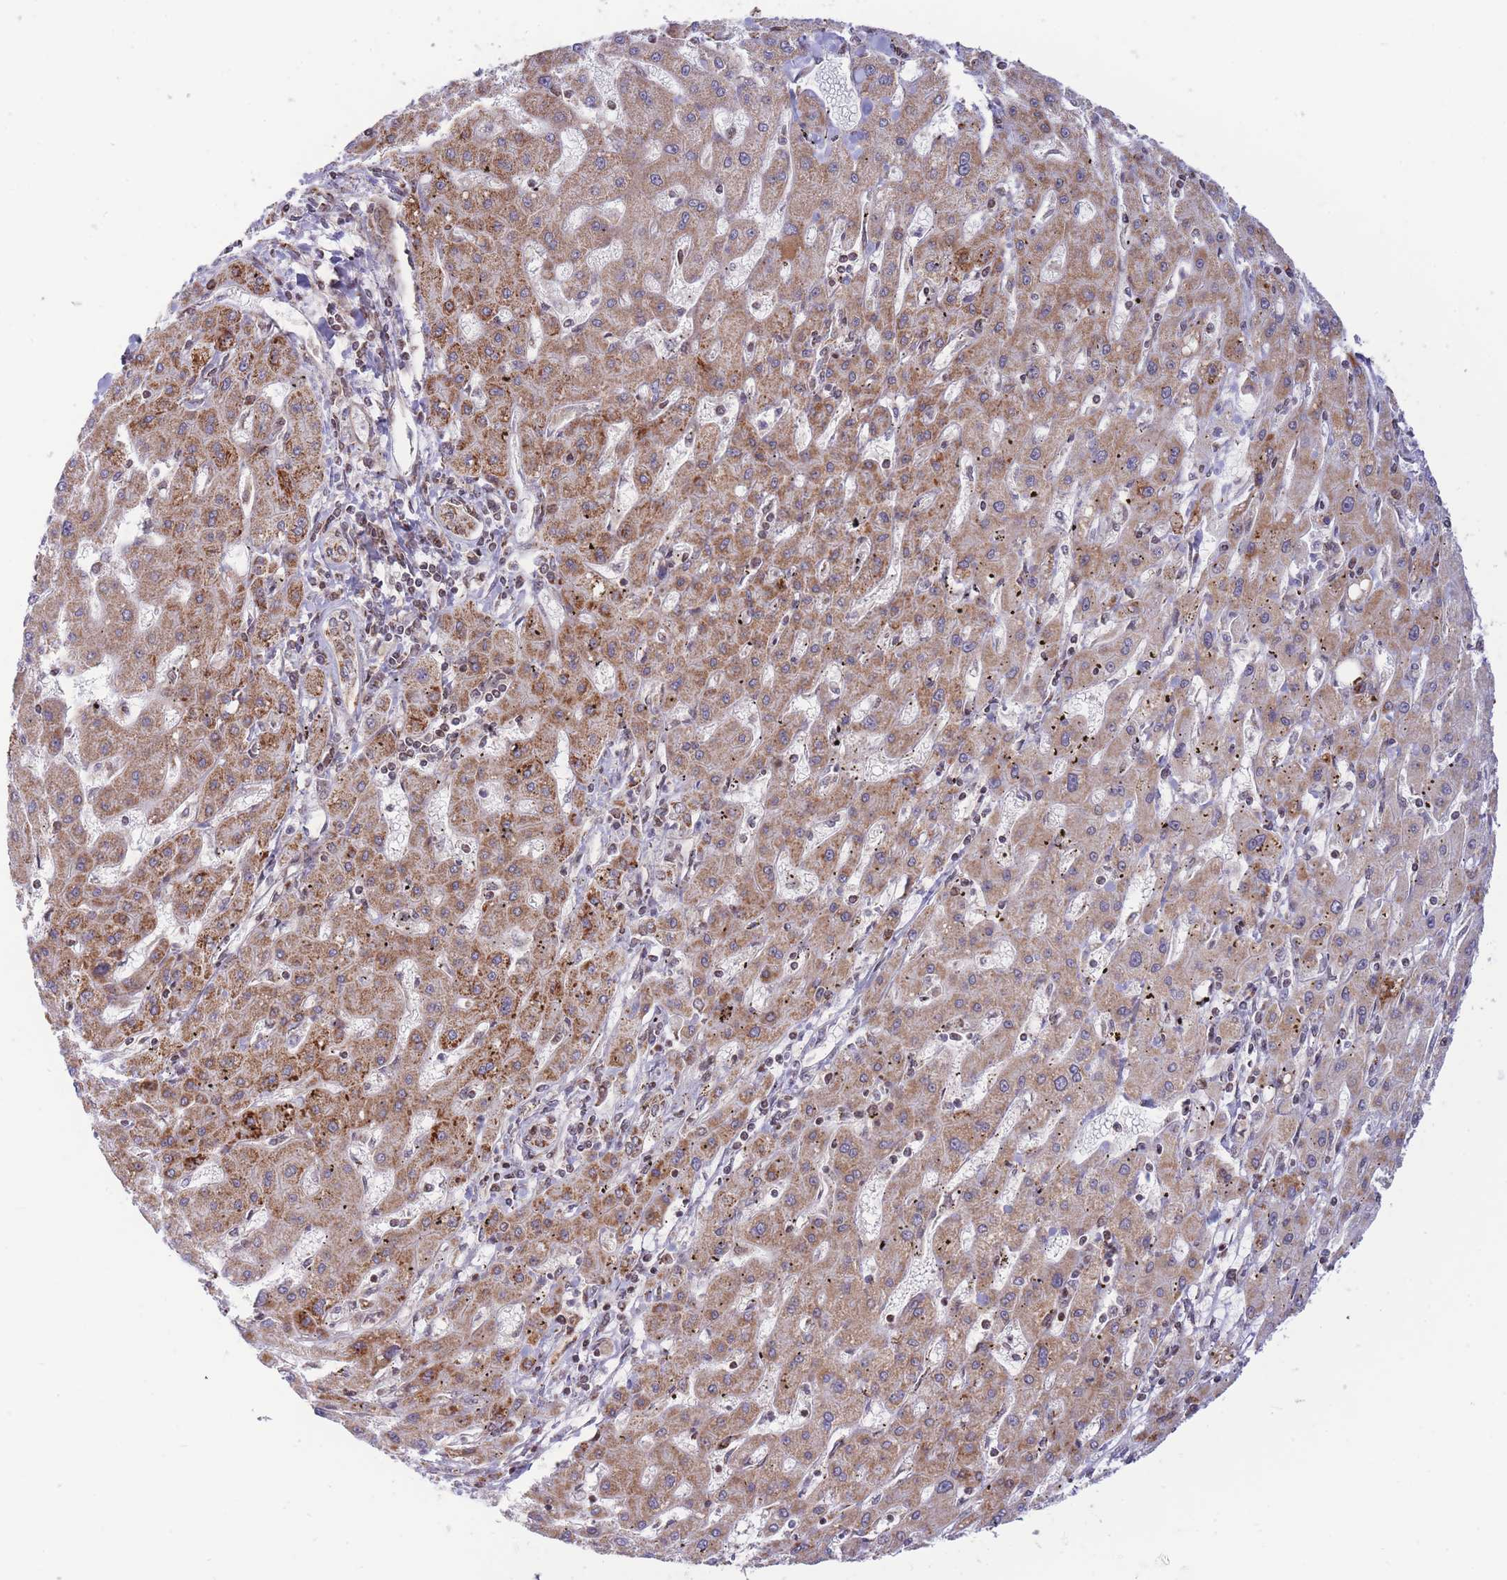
{"staining": {"intensity": "moderate", "quantity": ">75%", "location": "cytoplasmic/membranous"}, "tissue": "liver cancer", "cell_type": "Tumor cells", "image_type": "cancer", "snomed": [{"axis": "morphology", "description": "Carcinoma, Hepatocellular, NOS"}, {"axis": "topography", "description": "Liver"}], "caption": "The photomicrograph demonstrates a brown stain indicating the presence of a protein in the cytoplasmic/membranous of tumor cells in hepatocellular carcinoma (liver). (DAB = brown stain, brightfield microscopy at high magnification).", "gene": "BOD1L1", "patient": {"sex": "male", "age": 72}}